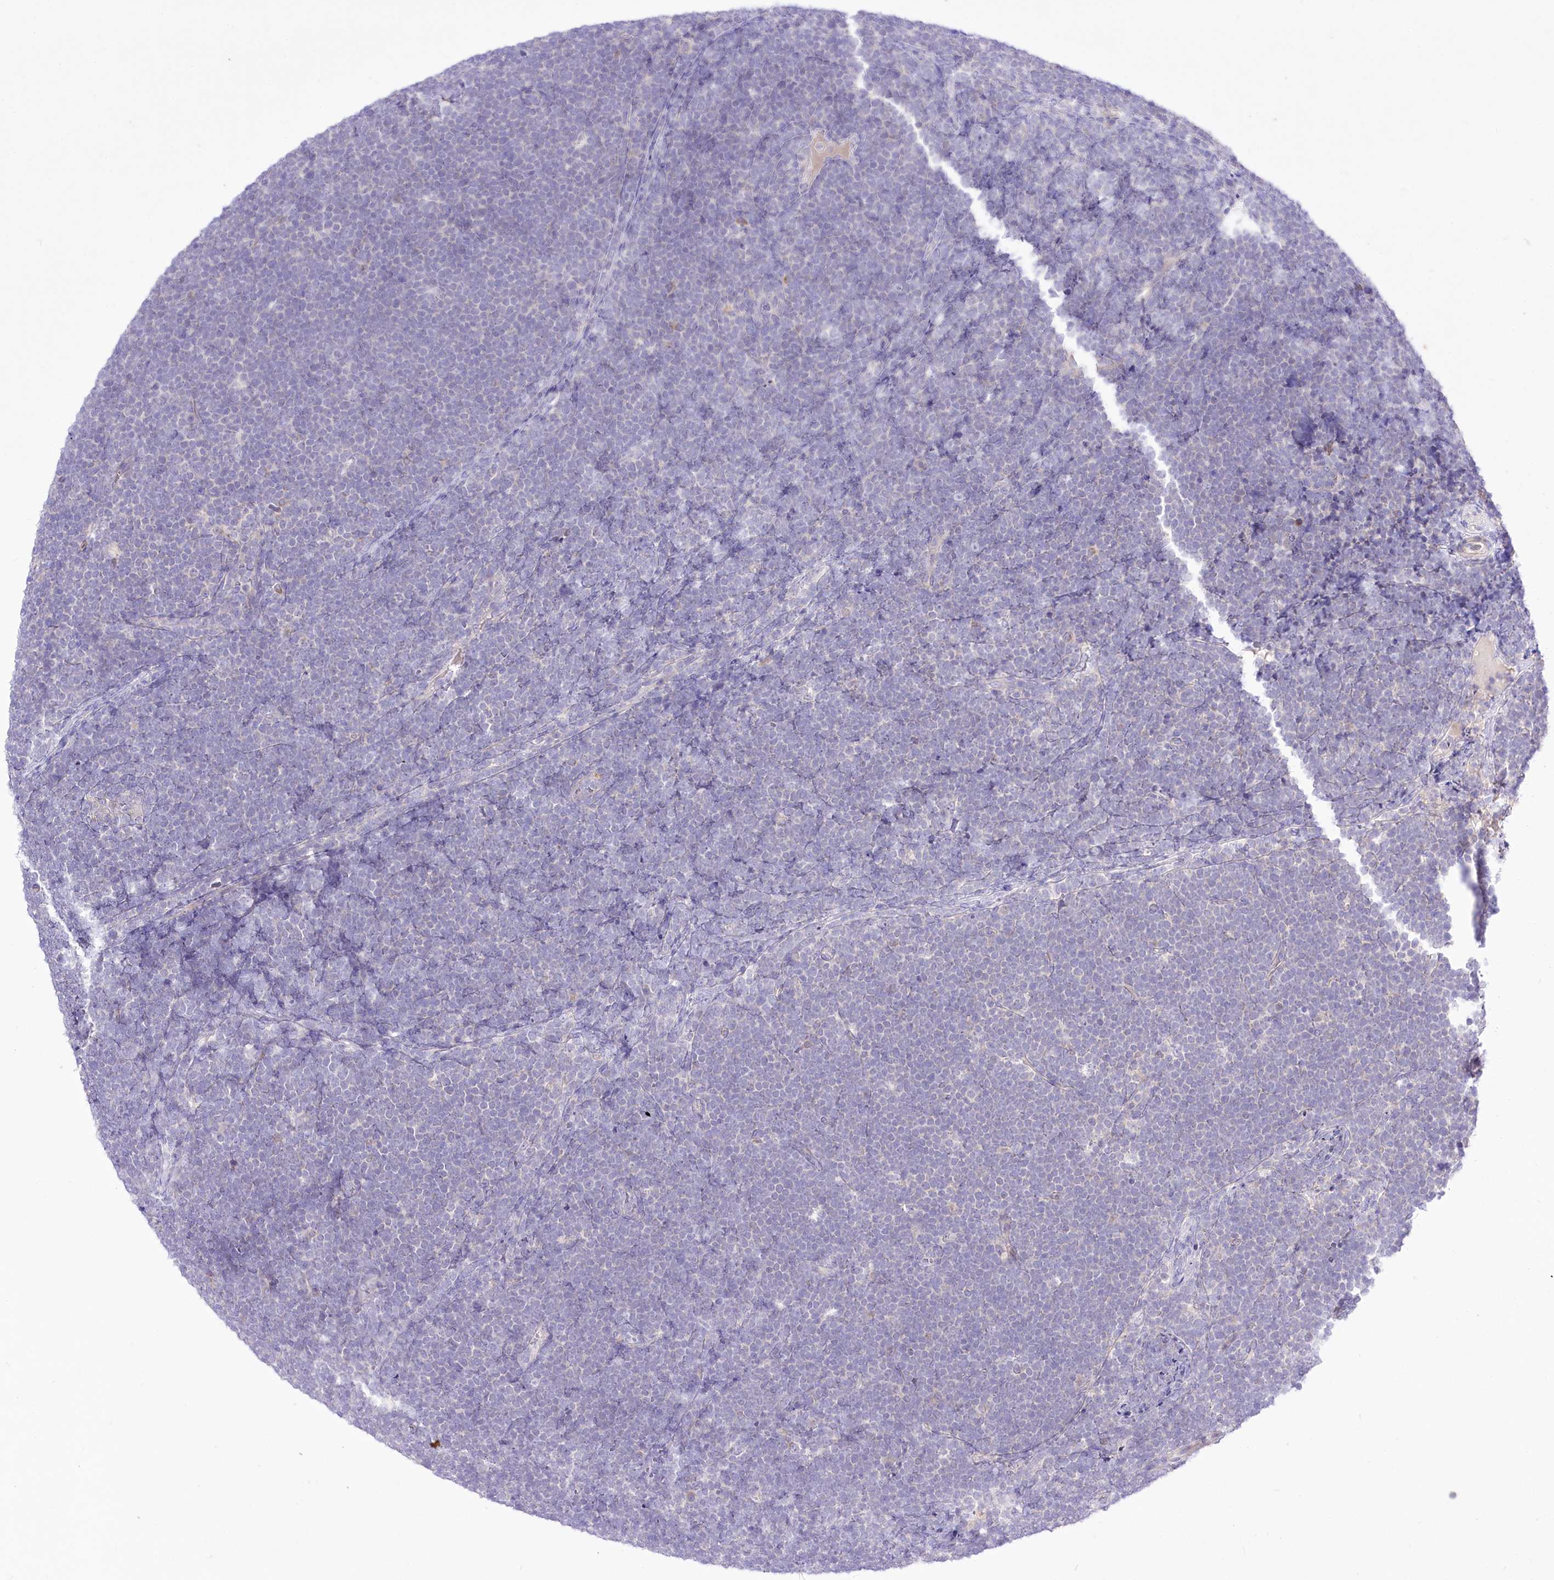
{"staining": {"intensity": "negative", "quantity": "none", "location": "none"}, "tissue": "lymphoma", "cell_type": "Tumor cells", "image_type": "cancer", "snomed": [{"axis": "morphology", "description": "Malignant lymphoma, non-Hodgkin's type, High grade"}, {"axis": "topography", "description": "Lymph node"}], "caption": "The IHC histopathology image has no significant positivity in tumor cells of high-grade malignant lymphoma, non-Hodgkin's type tissue.", "gene": "HELT", "patient": {"sex": "male", "age": 13}}